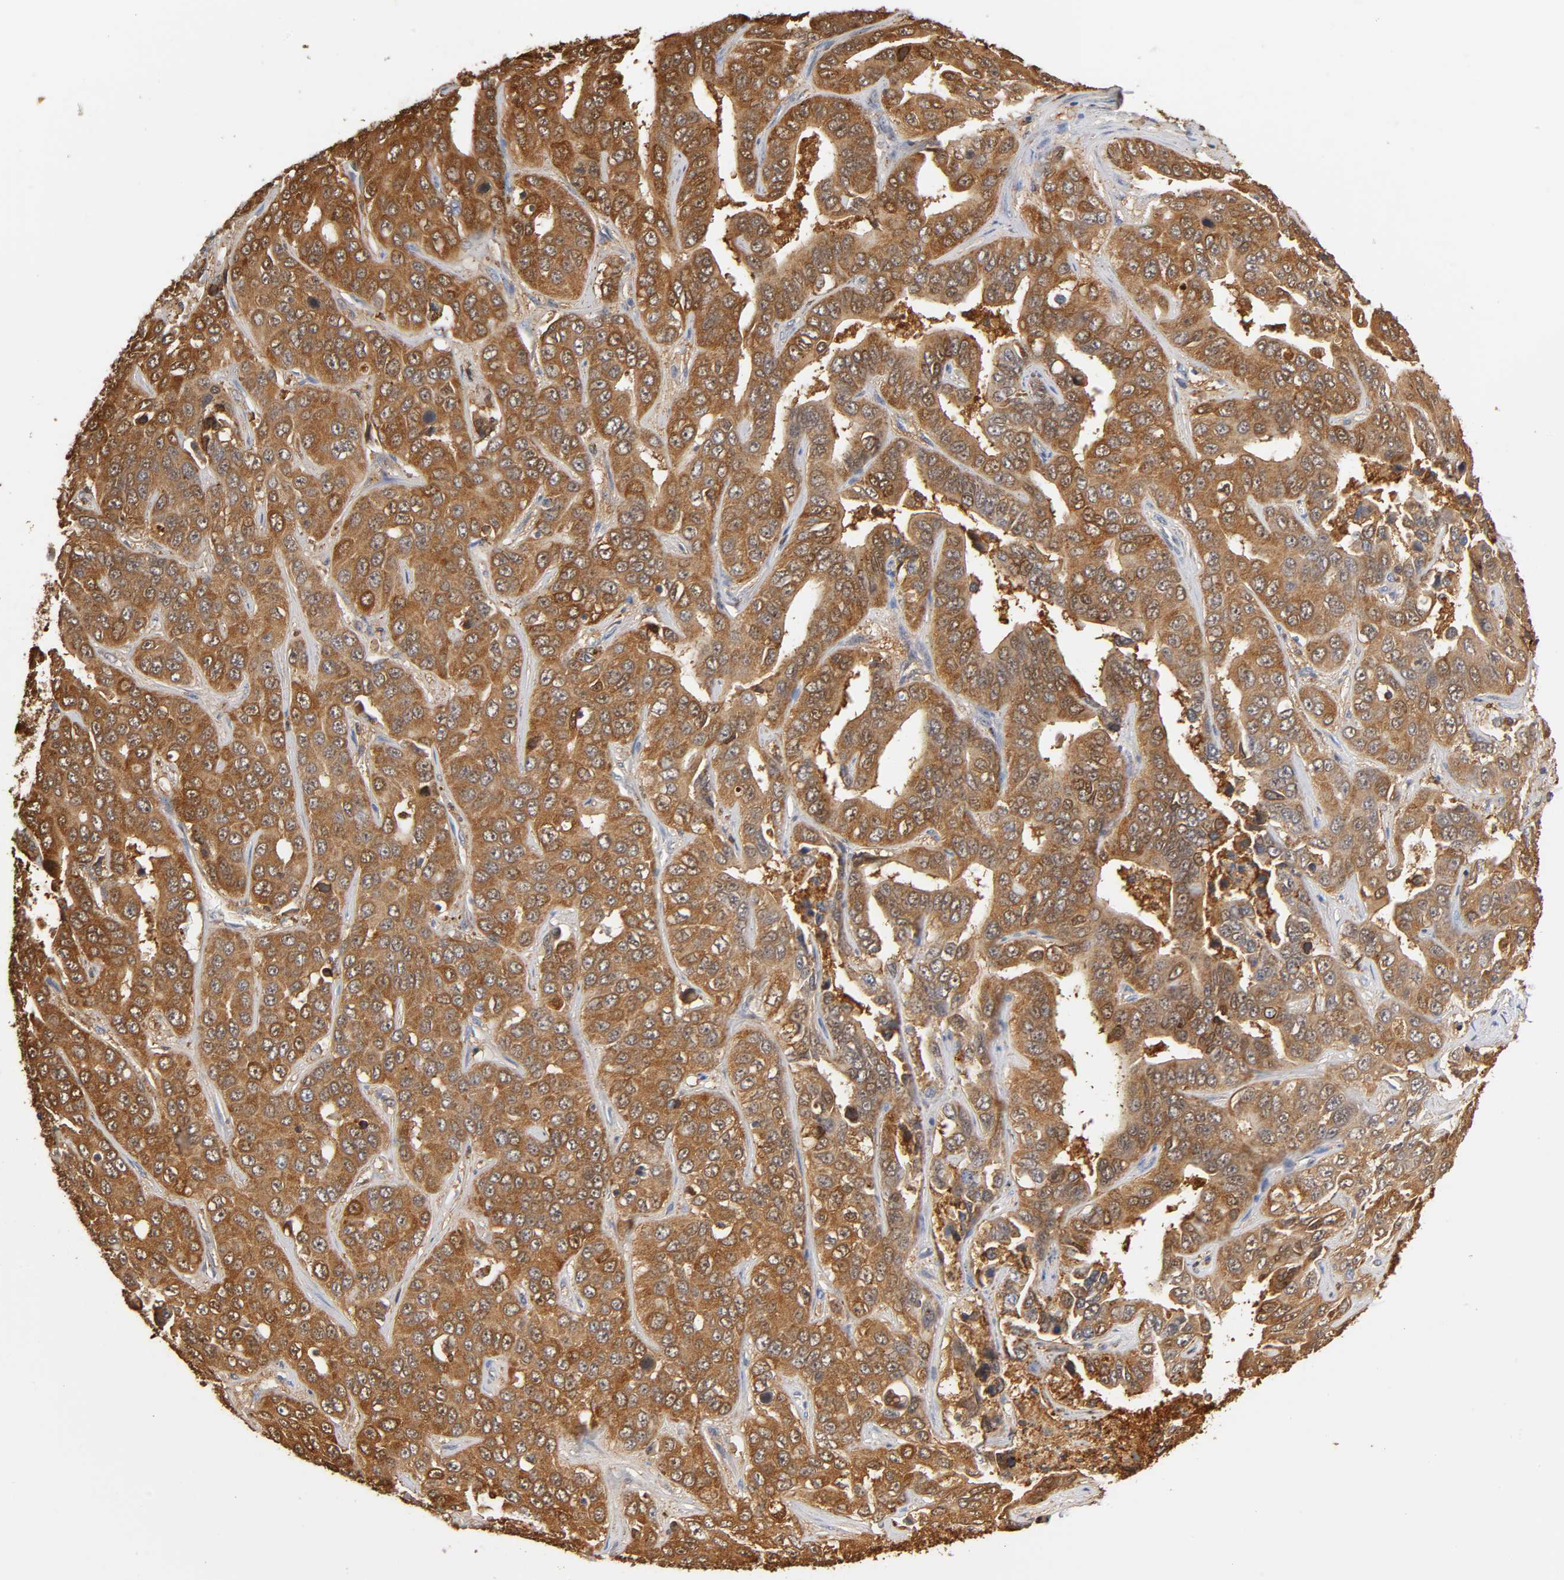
{"staining": {"intensity": "moderate", "quantity": ">75%", "location": "cytoplasmic/membranous"}, "tissue": "liver cancer", "cell_type": "Tumor cells", "image_type": "cancer", "snomed": [{"axis": "morphology", "description": "Cholangiocarcinoma"}, {"axis": "topography", "description": "Liver"}], "caption": "Protein analysis of liver cancer tissue shows moderate cytoplasmic/membranous positivity in about >75% of tumor cells.", "gene": "ANXA11", "patient": {"sex": "female", "age": 52}}